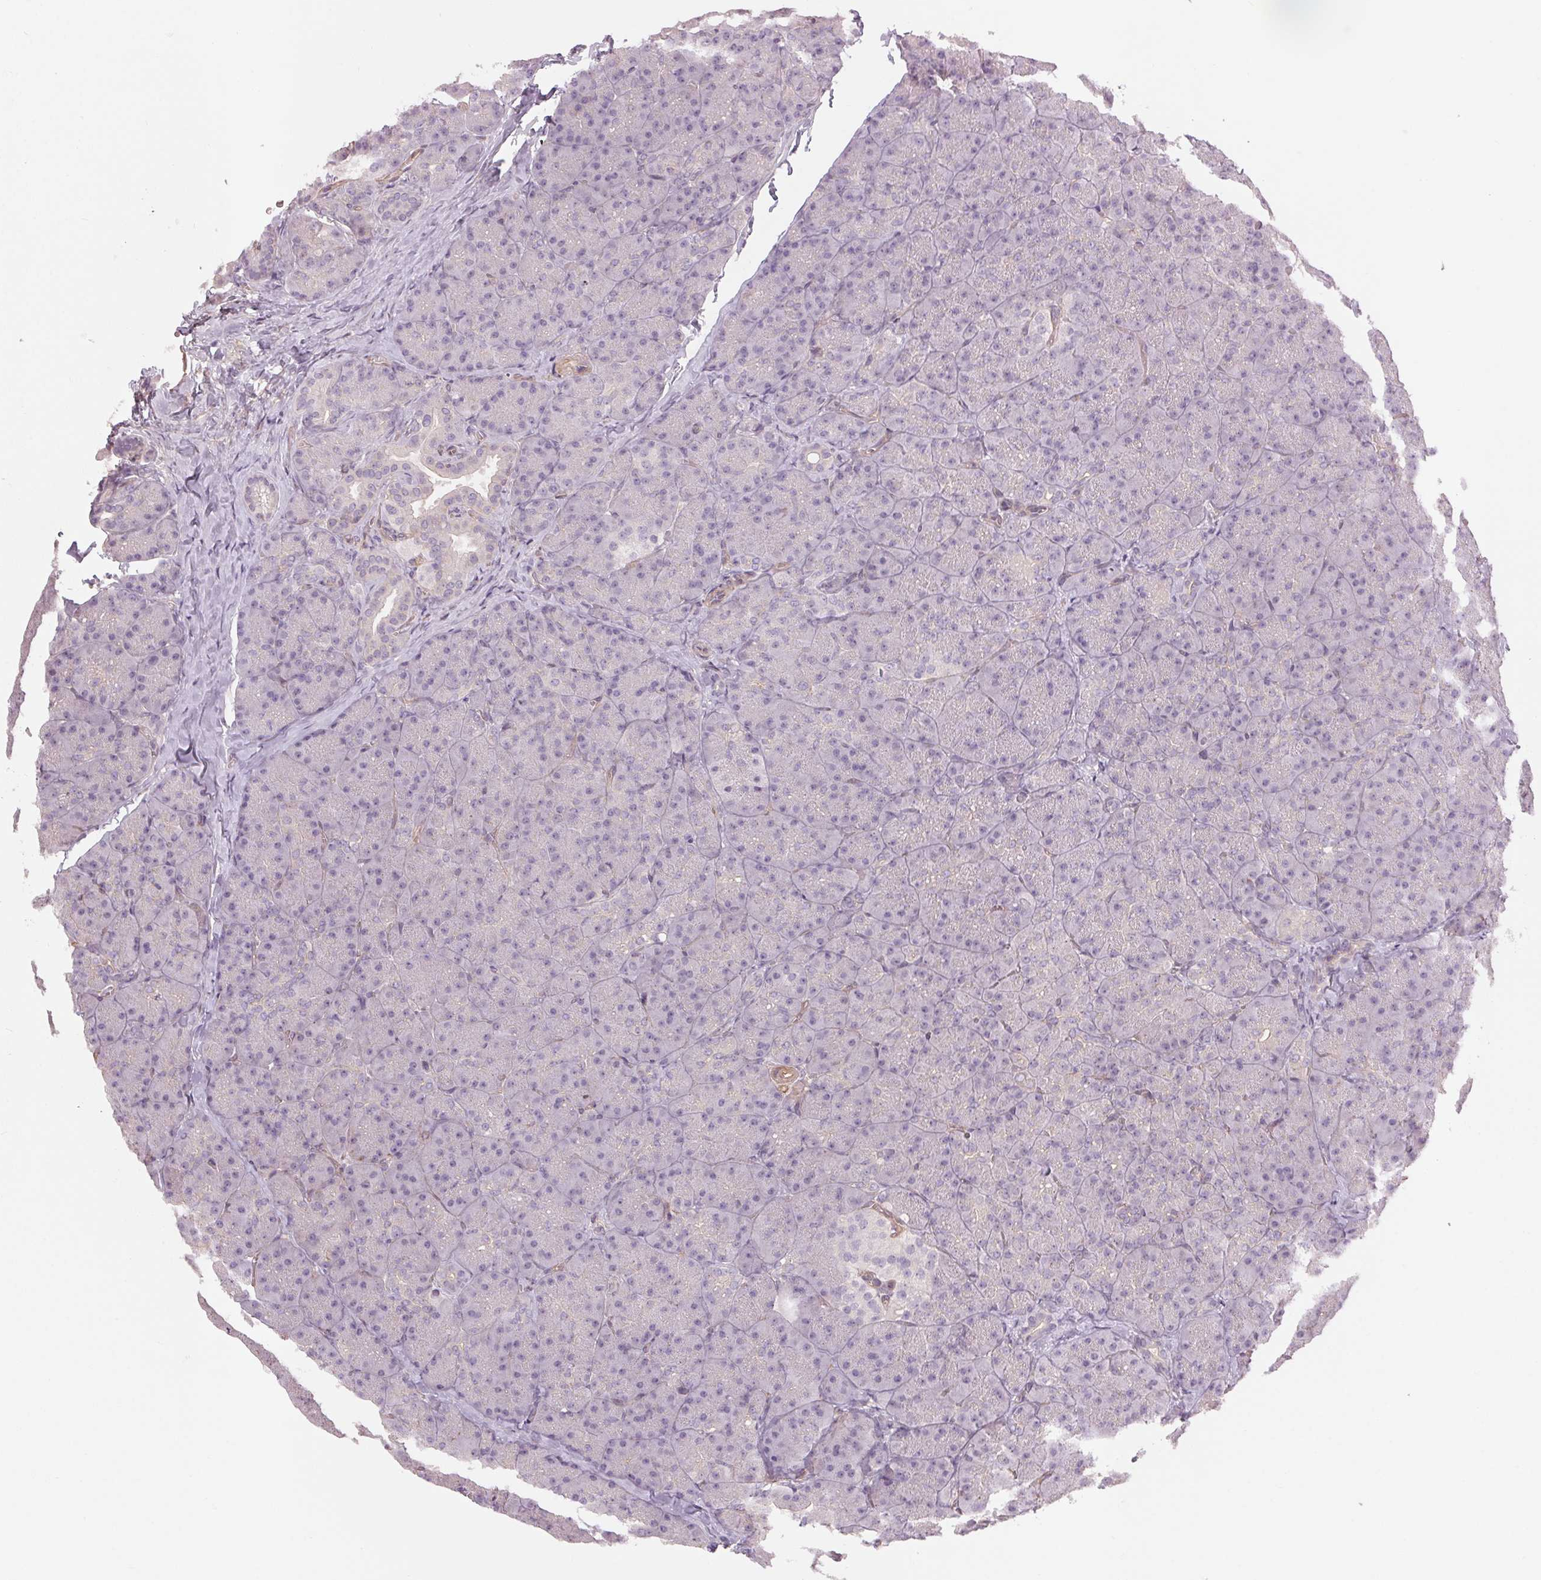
{"staining": {"intensity": "negative", "quantity": "none", "location": "none"}, "tissue": "pancreas", "cell_type": "Exocrine glandular cells", "image_type": "normal", "snomed": [{"axis": "morphology", "description": "Normal tissue, NOS"}, {"axis": "topography", "description": "Pancreas"}], "caption": "Immunohistochemical staining of benign pancreas exhibits no significant expression in exocrine glandular cells.", "gene": "CCSER1", "patient": {"sex": "male", "age": 57}}